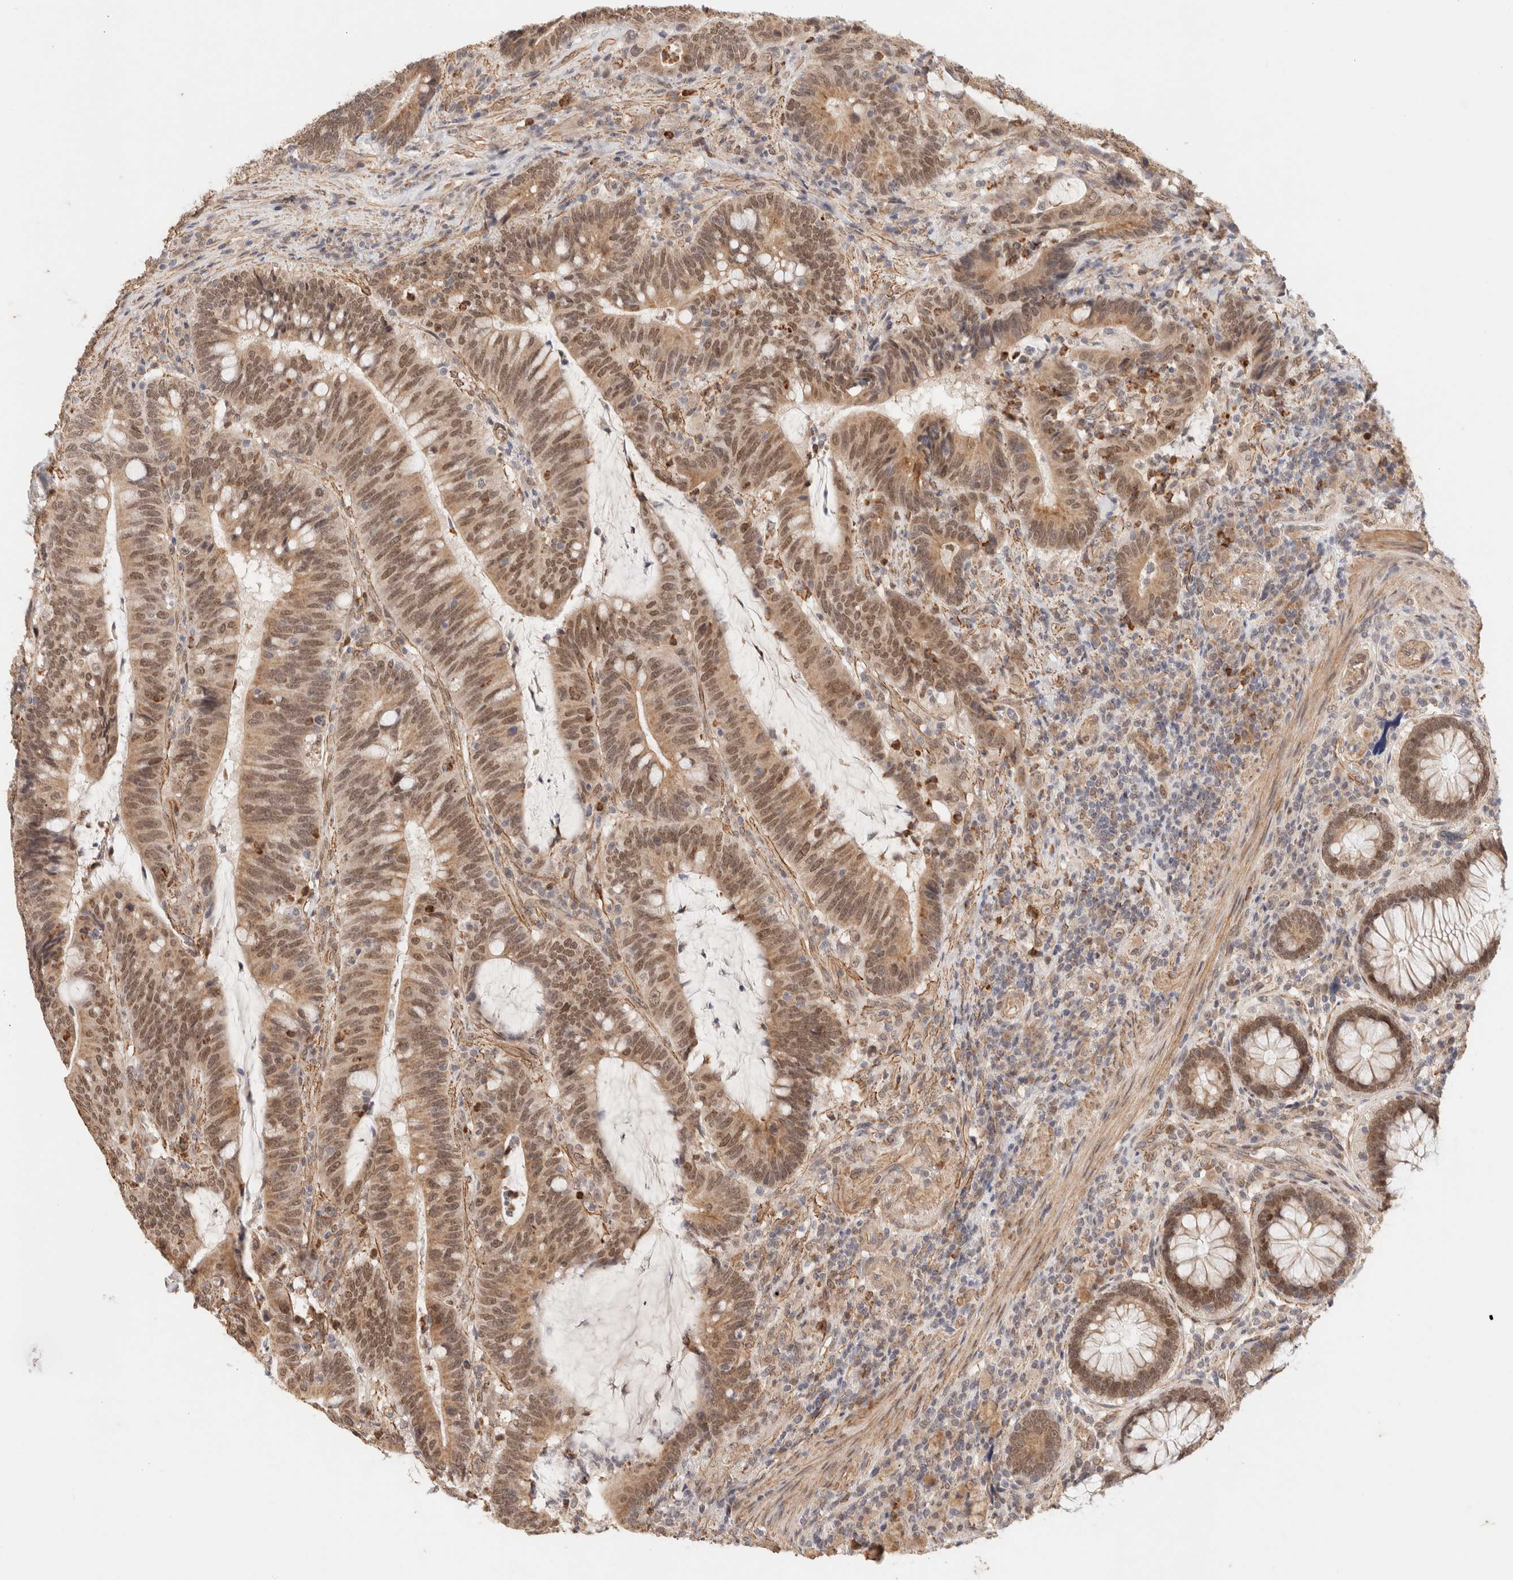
{"staining": {"intensity": "moderate", "quantity": ">75%", "location": "cytoplasmic/membranous,nuclear"}, "tissue": "colorectal cancer", "cell_type": "Tumor cells", "image_type": "cancer", "snomed": [{"axis": "morphology", "description": "Adenocarcinoma, NOS"}, {"axis": "topography", "description": "Colon"}], "caption": "Immunohistochemical staining of human adenocarcinoma (colorectal) demonstrates medium levels of moderate cytoplasmic/membranous and nuclear protein positivity in about >75% of tumor cells.", "gene": "BRPF3", "patient": {"sex": "female", "age": 66}}